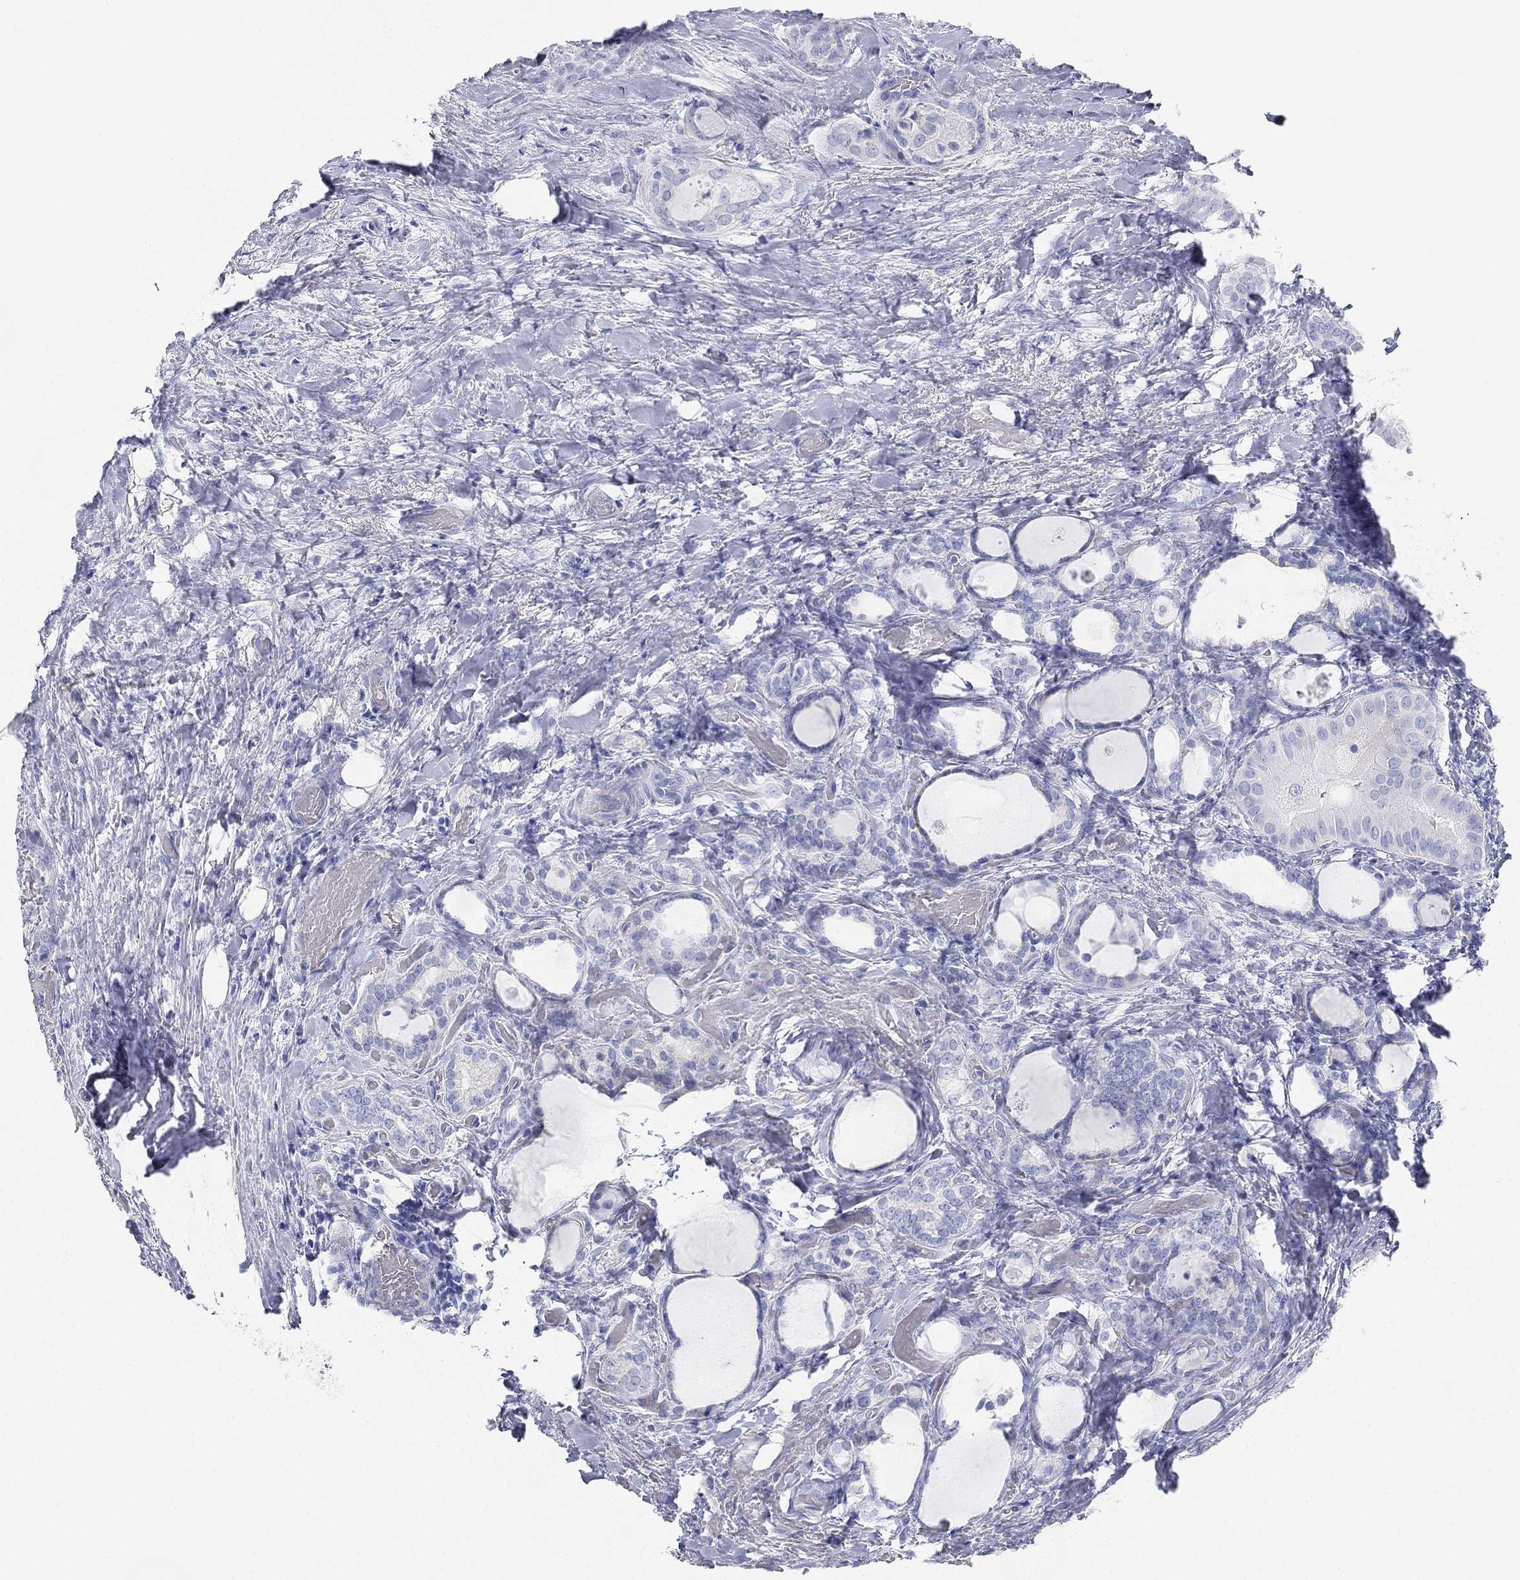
{"staining": {"intensity": "negative", "quantity": "none", "location": "none"}, "tissue": "thyroid cancer", "cell_type": "Tumor cells", "image_type": "cancer", "snomed": [{"axis": "morphology", "description": "Papillary adenocarcinoma, NOS"}, {"axis": "topography", "description": "Thyroid gland"}], "caption": "Protein analysis of thyroid papillary adenocarcinoma reveals no significant expression in tumor cells. (DAB immunohistochemistry (IHC), high magnification).", "gene": "GPR61", "patient": {"sex": "female", "age": 39}}